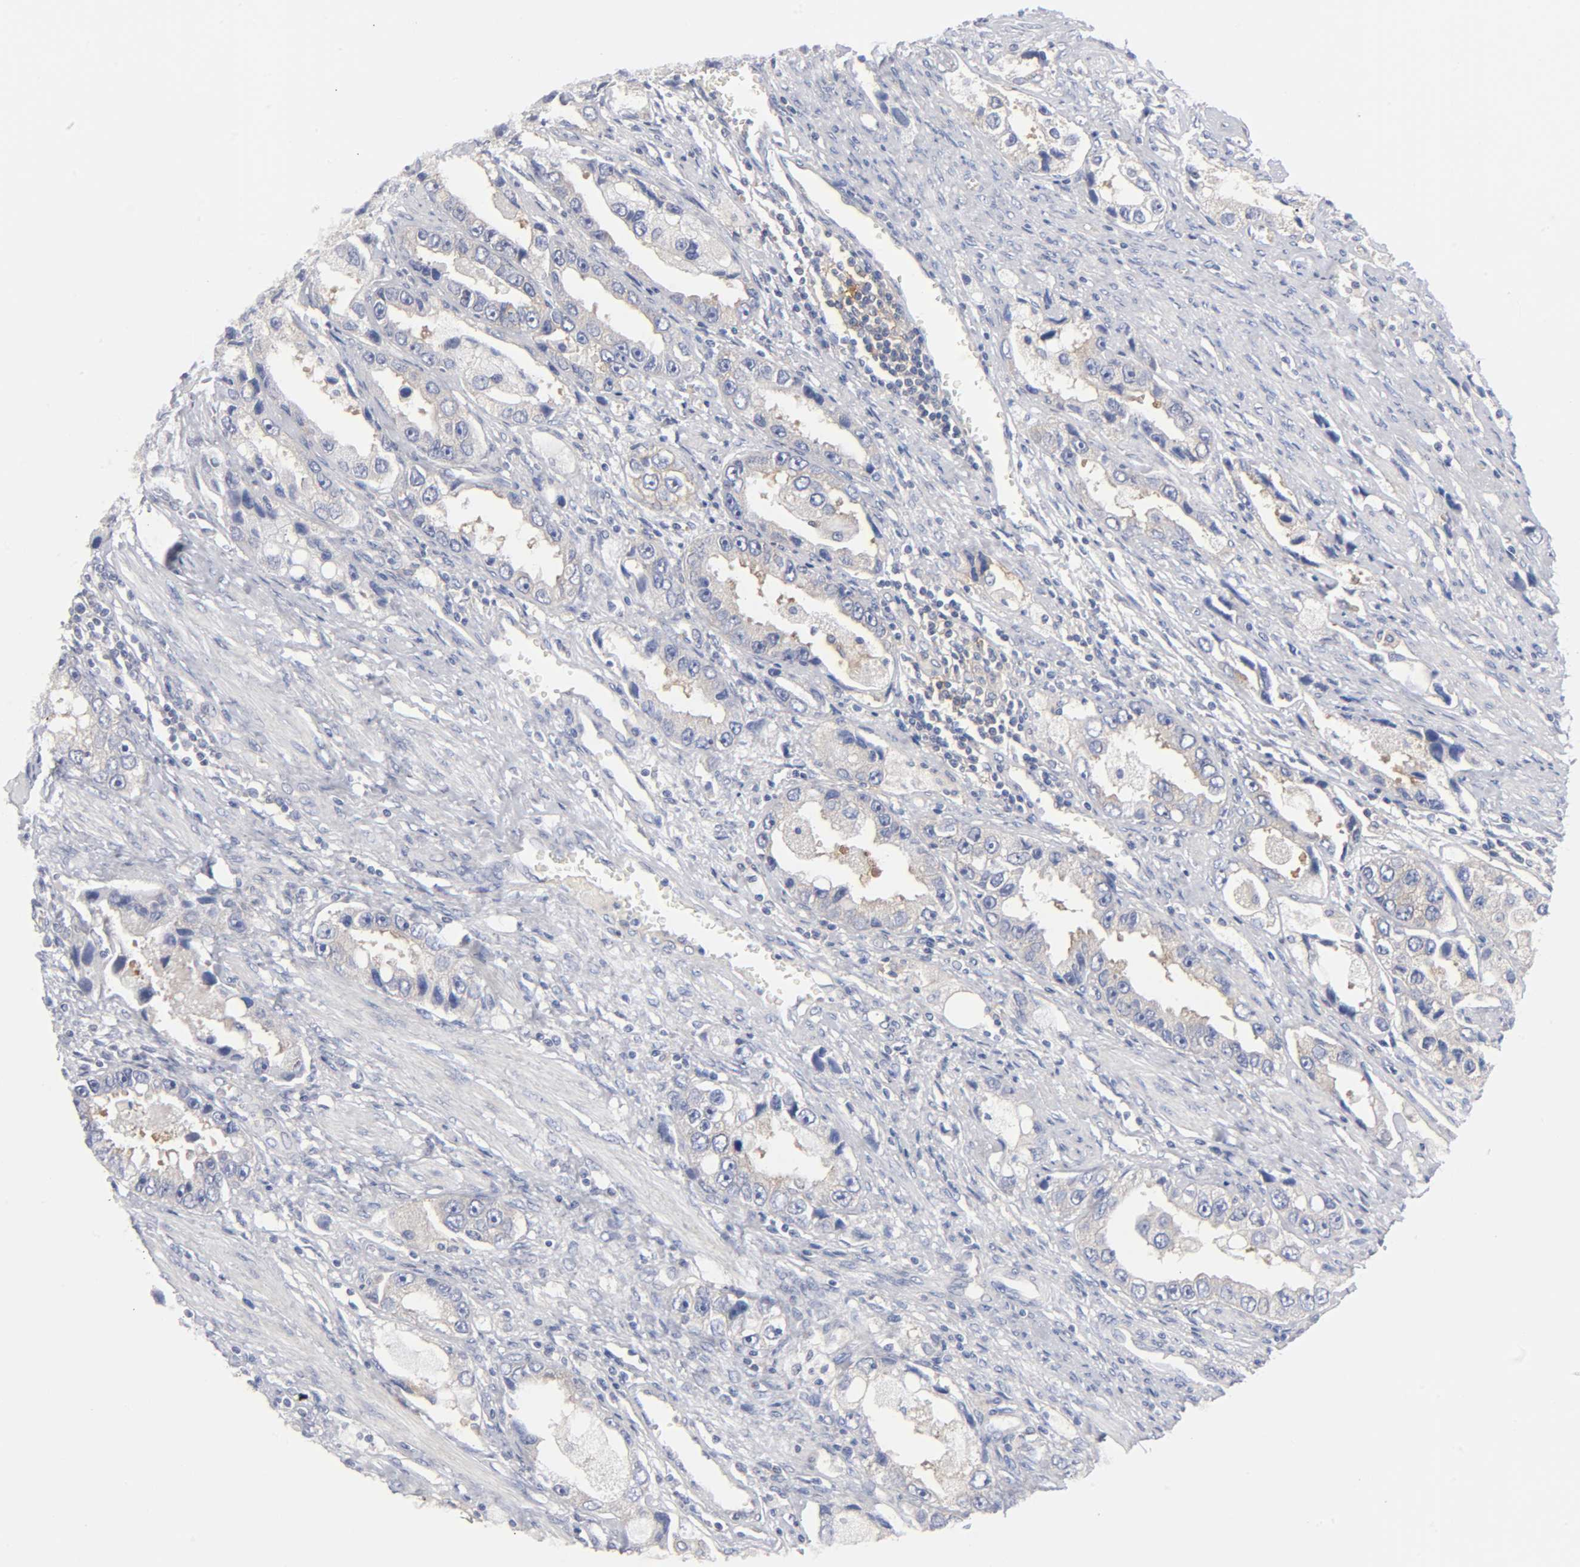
{"staining": {"intensity": "weak", "quantity": "<25%", "location": "cytoplasmic/membranous"}, "tissue": "prostate cancer", "cell_type": "Tumor cells", "image_type": "cancer", "snomed": [{"axis": "morphology", "description": "Adenocarcinoma, High grade"}, {"axis": "topography", "description": "Prostate"}], "caption": "This is an immunohistochemistry (IHC) image of human prostate high-grade adenocarcinoma. There is no staining in tumor cells.", "gene": "CD86", "patient": {"sex": "male", "age": 63}}